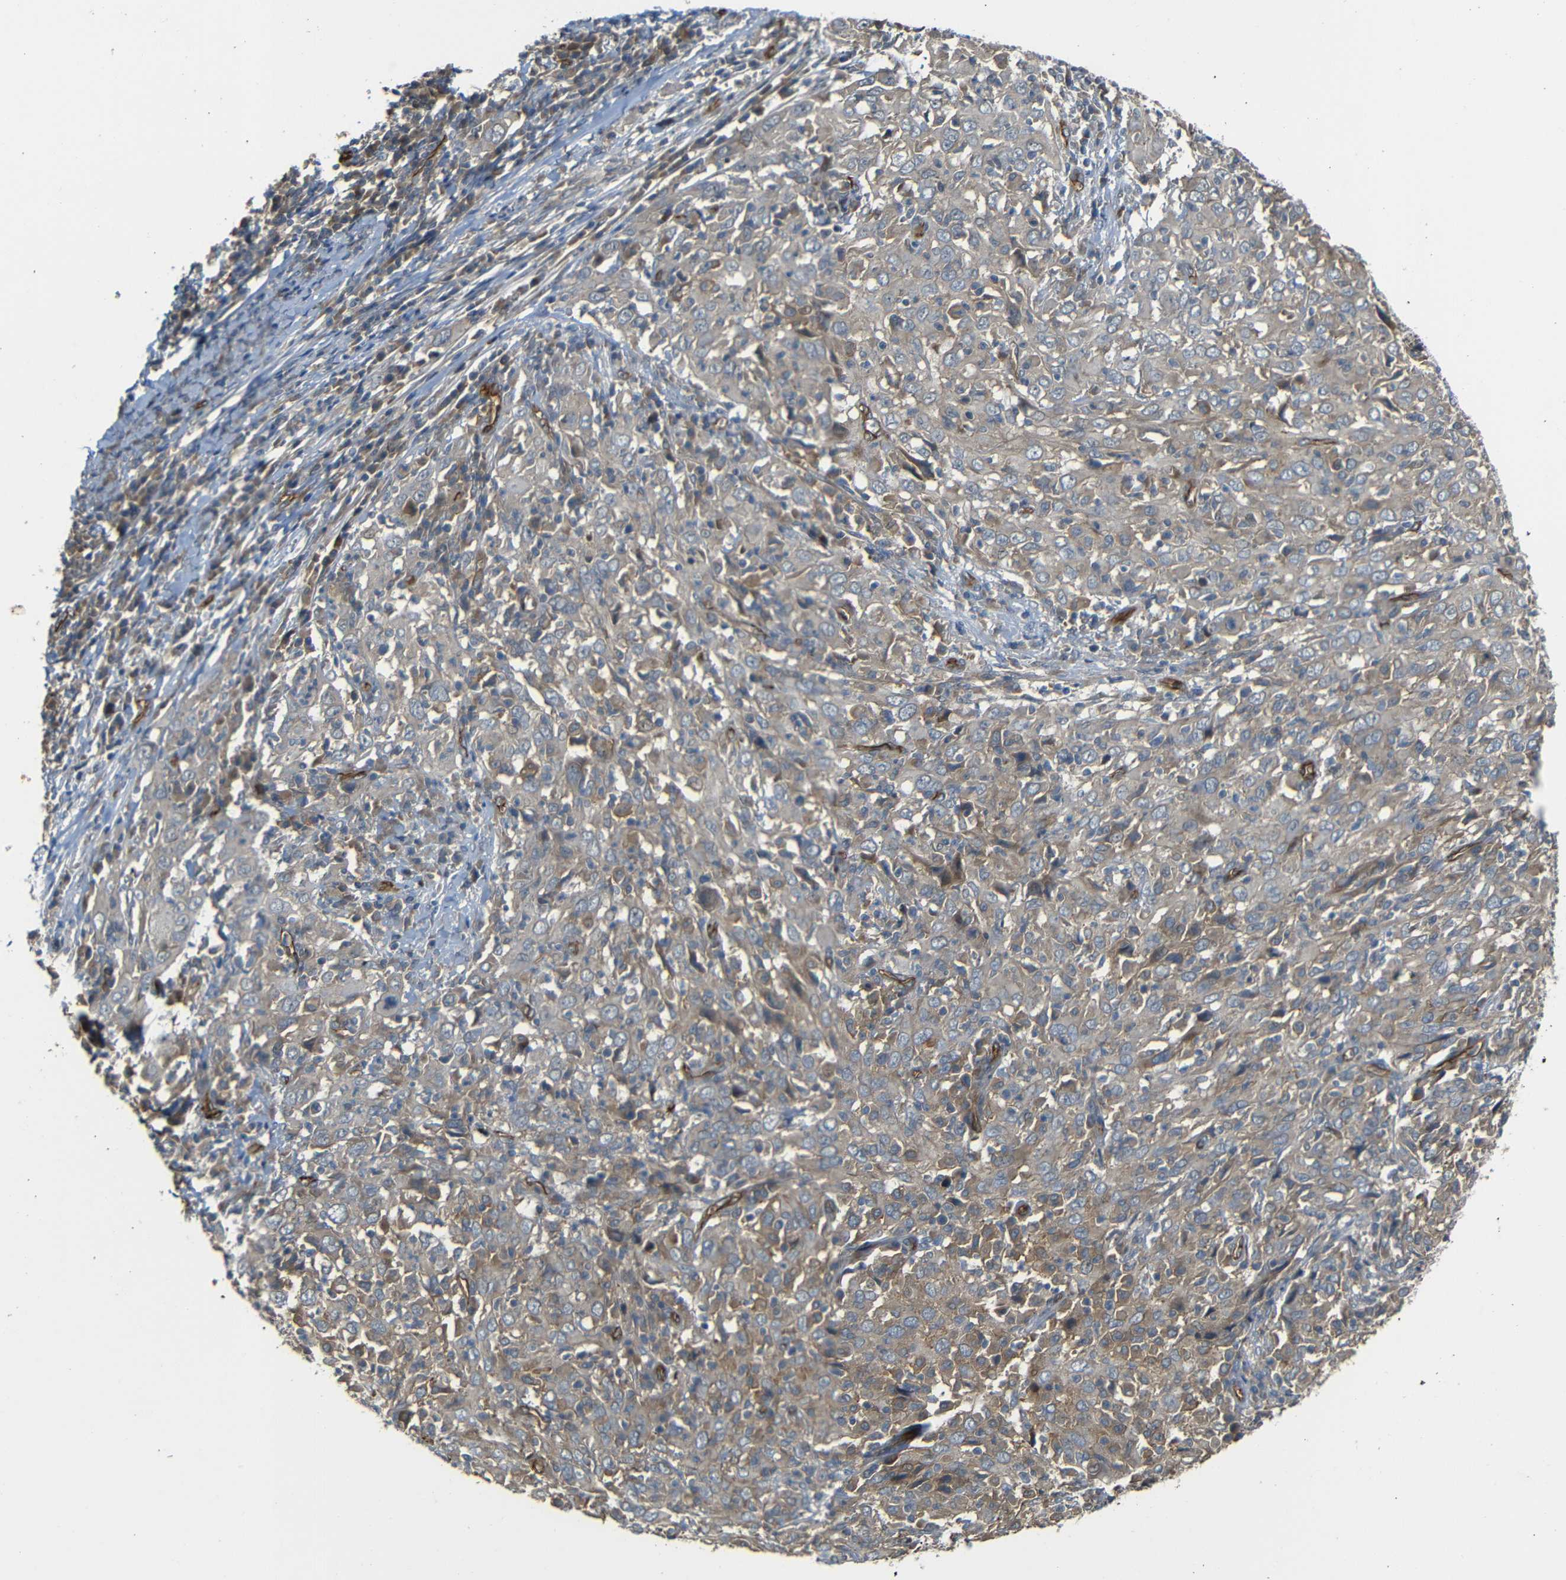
{"staining": {"intensity": "moderate", "quantity": ">75%", "location": "cytoplasmic/membranous"}, "tissue": "cervical cancer", "cell_type": "Tumor cells", "image_type": "cancer", "snomed": [{"axis": "morphology", "description": "Squamous cell carcinoma, NOS"}, {"axis": "topography", "description": "Cervix"}], "caption": "Protein expression analysis of cervical cancer exhibits moderate cytoplasmic/membranous staining in about >75% of tumor cells.", "gene": "RELL1", "patient": {"sex": "female", "age": 46}}